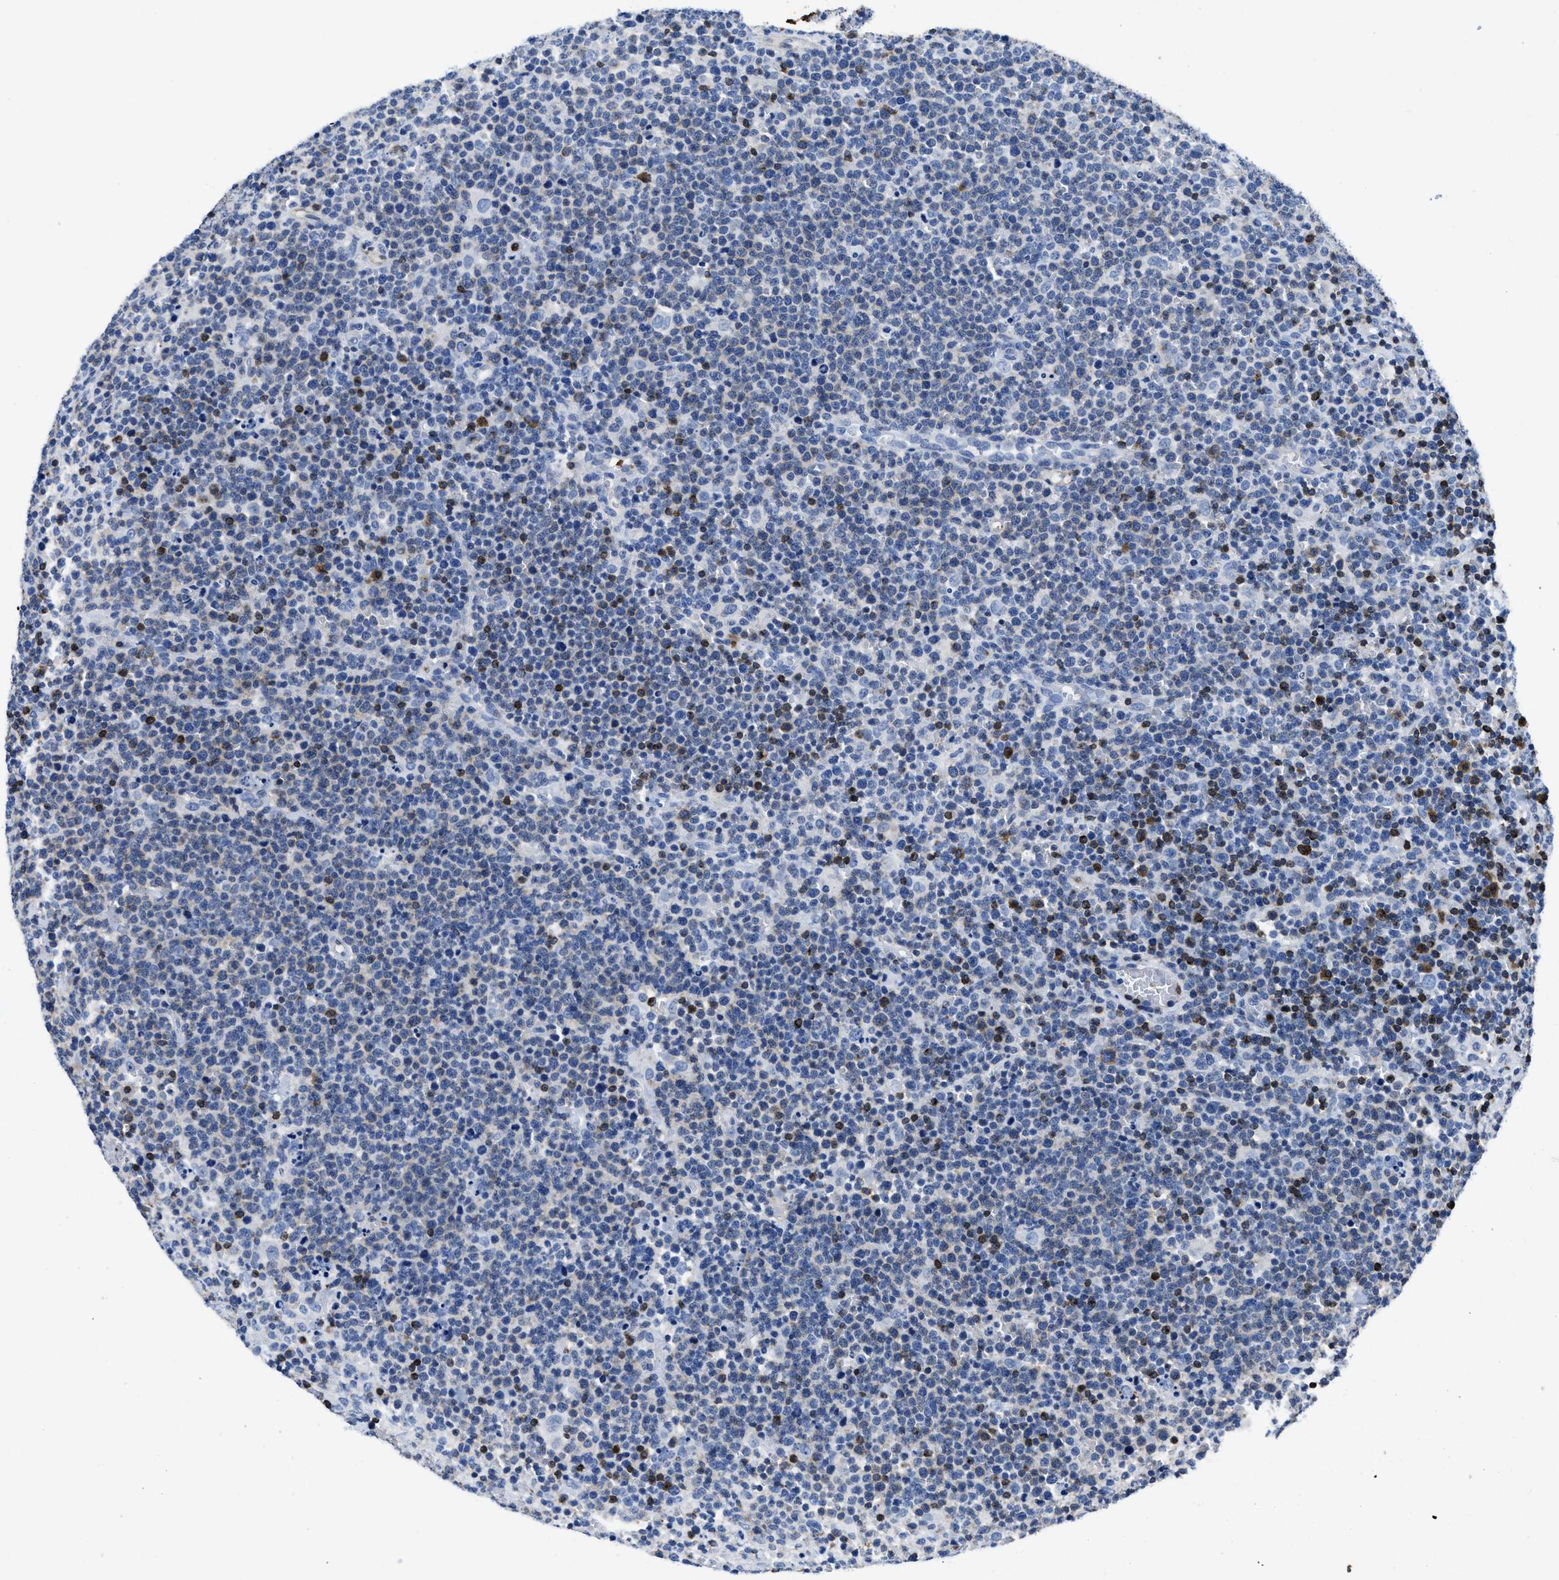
{"staining": {"intensity": "negative", "quantity": "none", "location": "none"}, "tissue": "lymphoma", "cell_type": "Tumor cells", "image_type": "cancer", "snomed": [{"axis": "morphology", "description": "Malignant lymphoma, non-Hodgkin's type, High grade"}, {"axis": "topography", "description": "Lymph node"}], "caption": "Tumor cells are negative for protein expression in human high-grade malignant lymphoma, non-Hodgkin's type.", "gene": "ITGA3", "patient": {"sex": "male", "age": 61}}